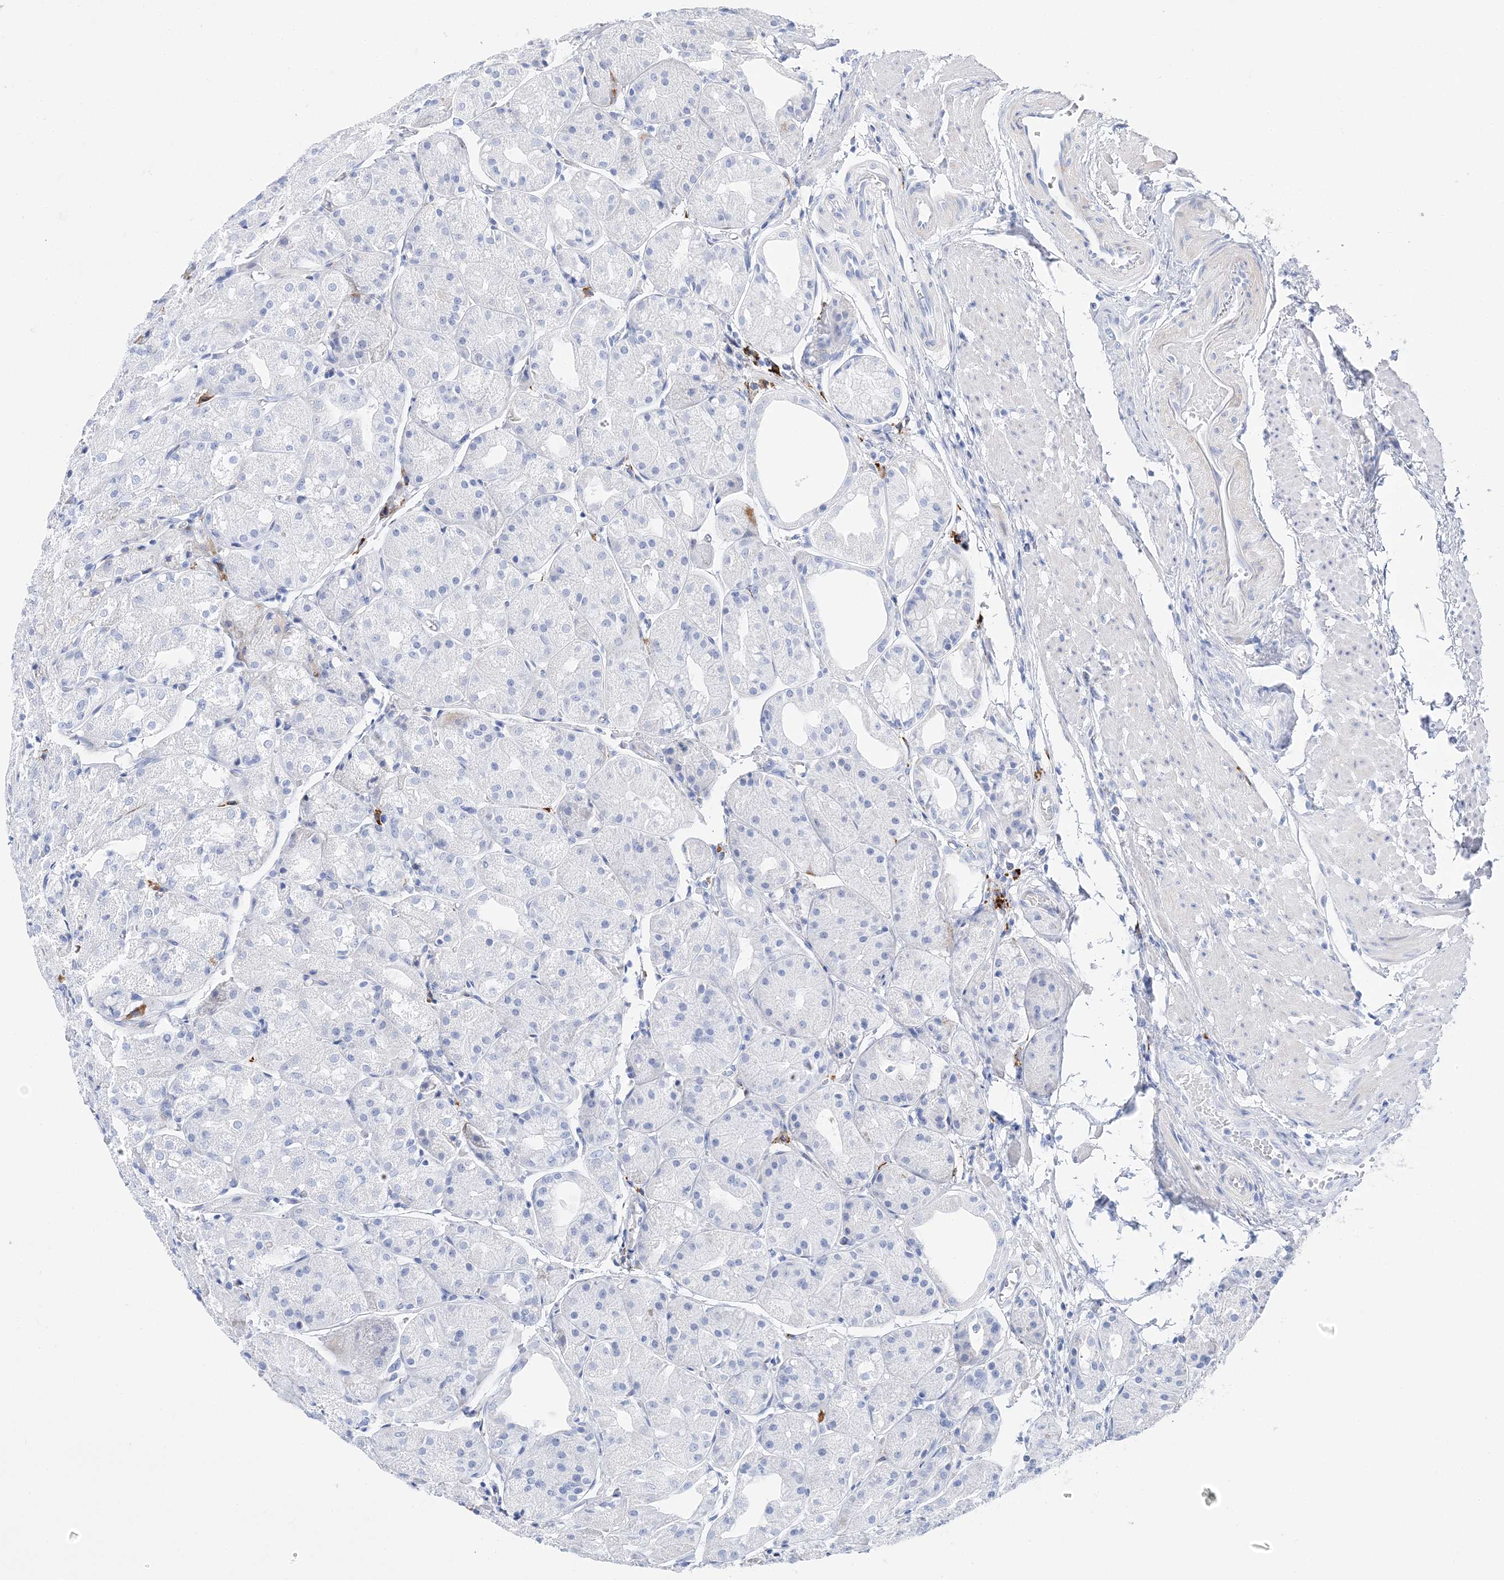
{"staining": {"intensity": "weak", "quantity": "<25%", "location": "cytoplasmic/membranous"}, "tissue": "stomach", "cell_type": "Glandular cells", "image_type": "normal", "snomed": [{"axis": "morphology", "description": "Normal tissue, NOS"}, {"axis": "topography", "description": "Stomach, upper"}], "caption": "Immunohistochemical staining of unremarkable human stomach shows no significant expression in glandular cells.", "gene": "TSPYL6", "patient": {"sex": "male", "age": 72}}